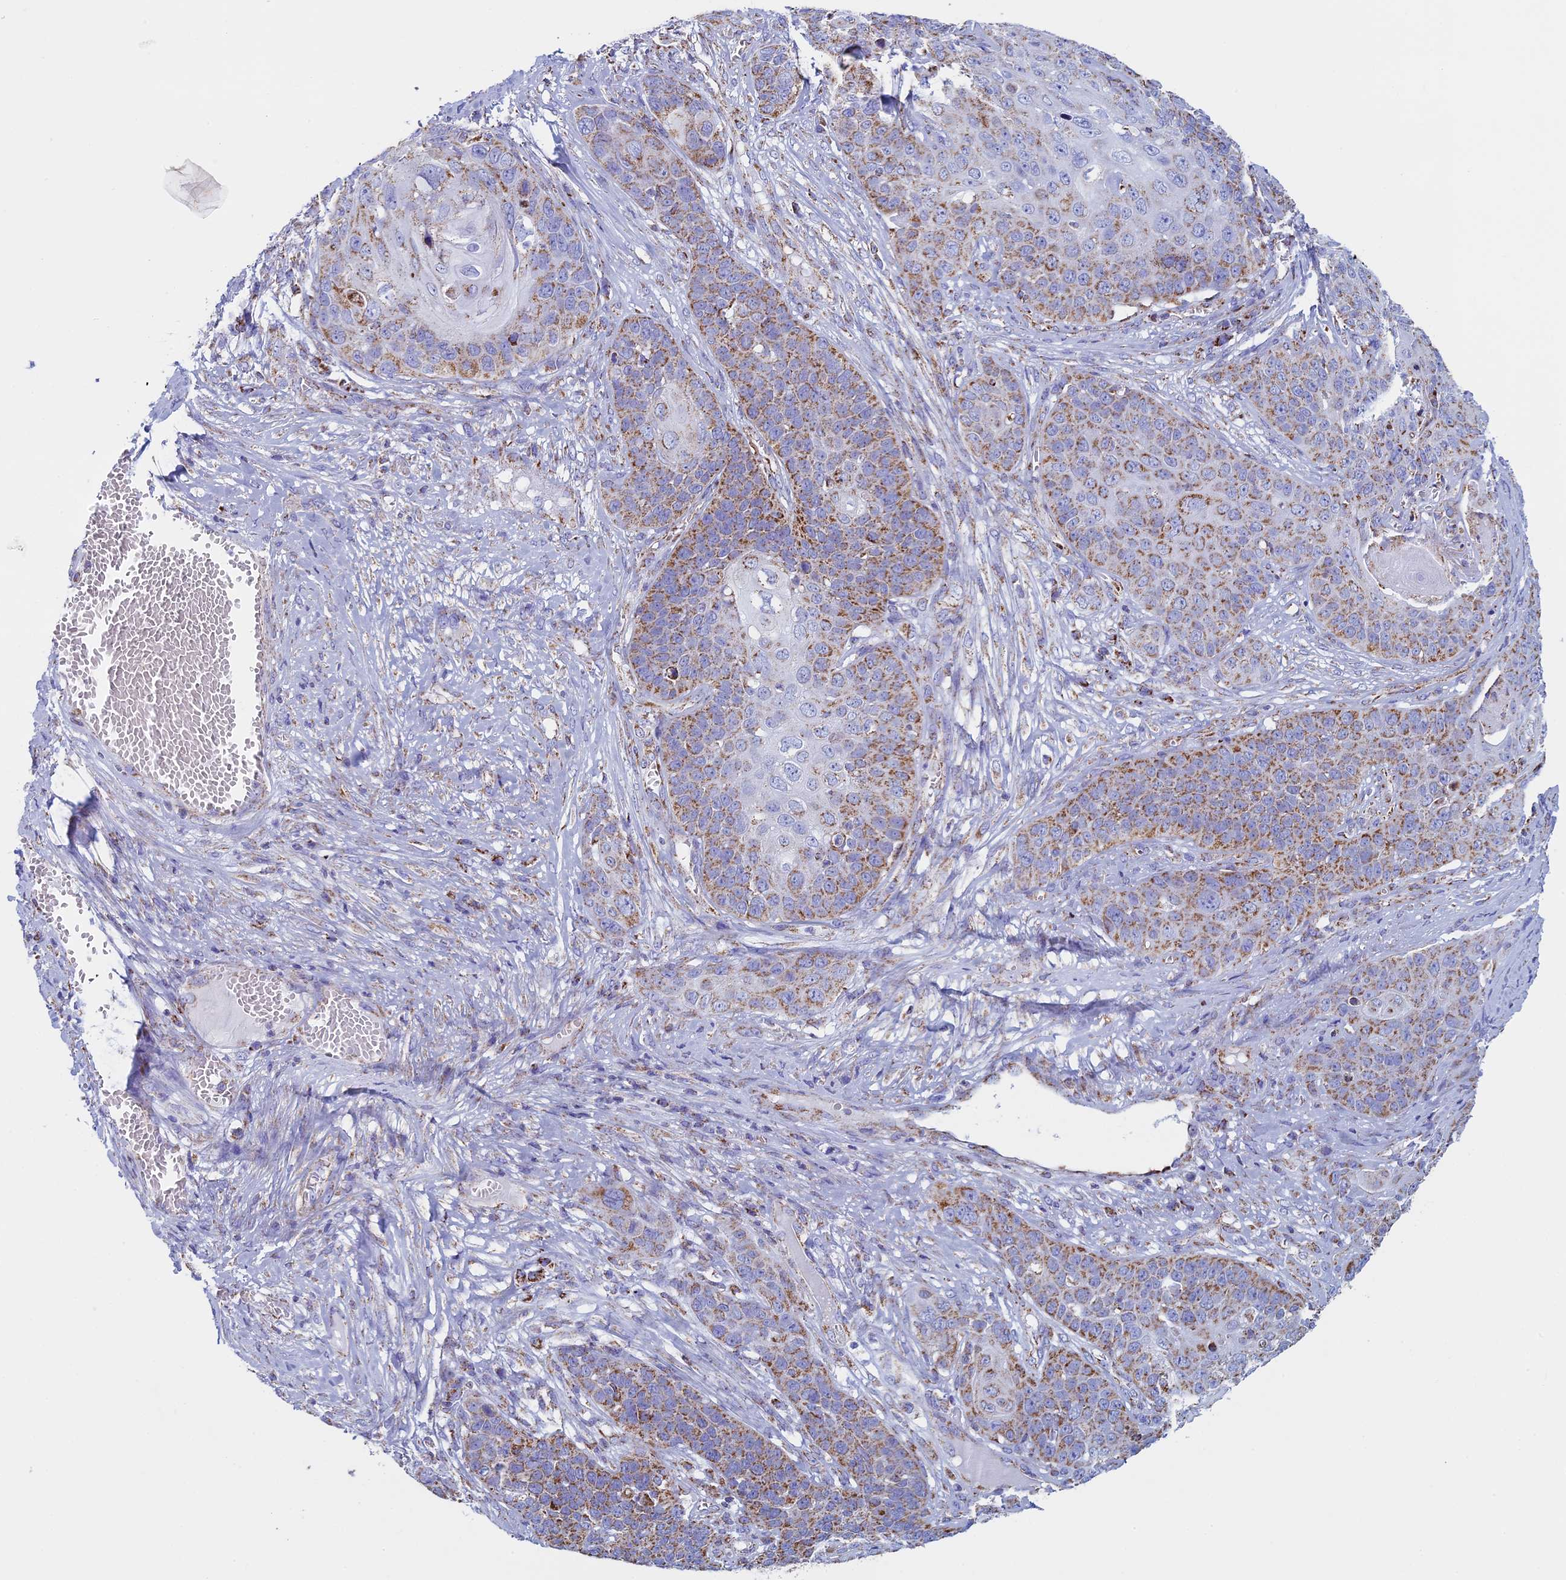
{"staining": {"intensity": "moderate", "quantity": ">75%", "location": "cytoplasmic/membranous"}, "tissue": "skin cancer", "cell_type": "Tumor cells", "image_type": "cancer", "snomed": [{"axis": "morphology", "description": "Squamous cell carcinoma, NOS"}, {"axis": "topography", "description": "Skin"}], "caption": "Immunohistochemical staining of human squamous cell carcinoma (skin) demonstrates moderate cytoplasmic/membranous protein expression in approximately >75% of tumor cells.", "gene": "UQCRFS1", "patient": {"sex": "male", "age": 55}}